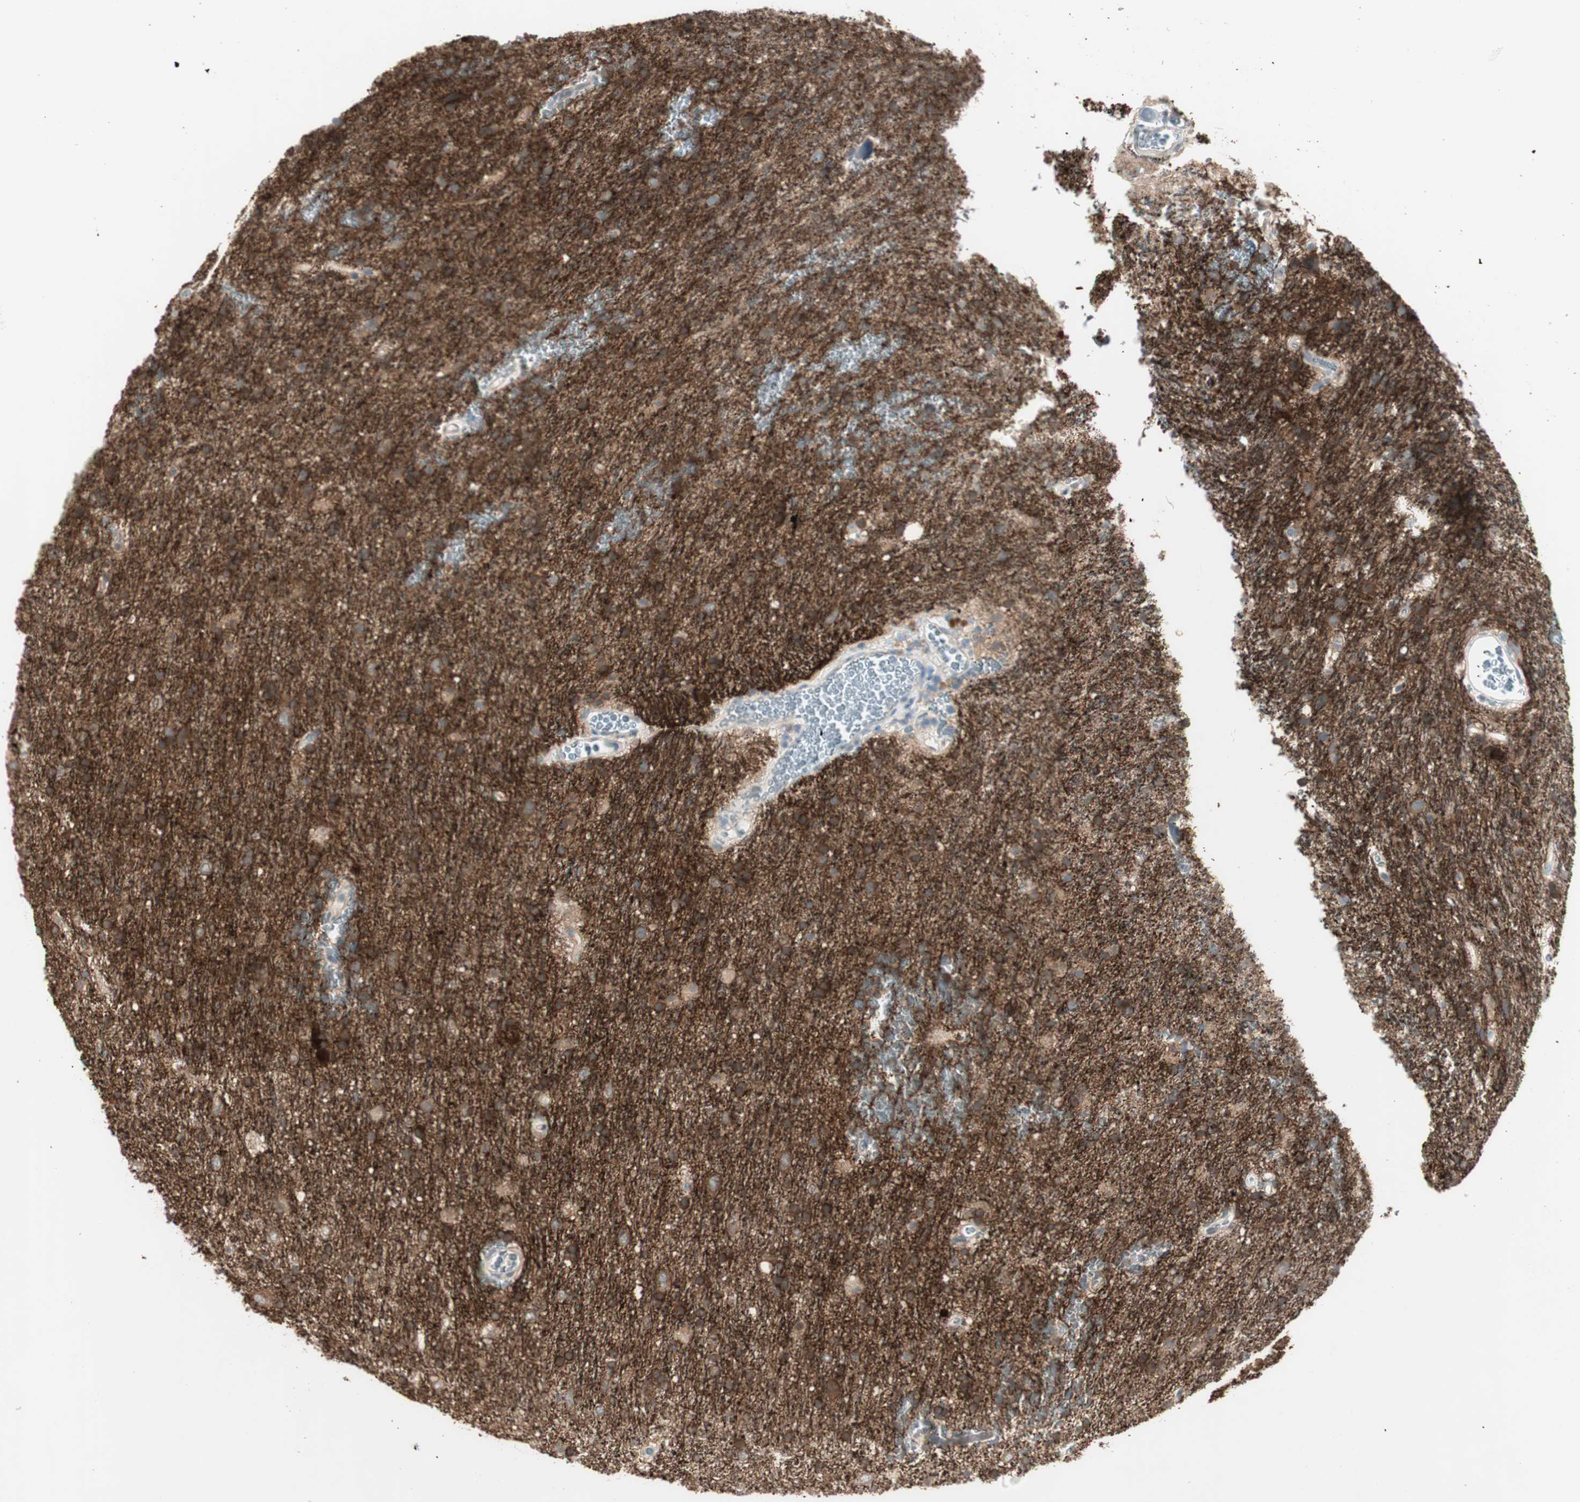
{"staining": {"intensity": "weak", "quantity": ">75%", "location": "cytoplasmic/membranous"}, "tissue": "glioma", "cell_type": "Tumor cells", "image_type": "cancer", "snomed": [{"axis": "morphology", "description": "Glioma, malignant, Low grade"}, {"axis": "topography", "description": "Brain"}], "caption": "IHC image of neoplastic tissue: human glioma stained using immunohistochemistry demonstrates low levels of weak protein expression localized specifically in the cytoplasmic/membranous of tumor cells, appearing as a cytoplasmic/membranous brown color.", "gene": "MAPRE3", "patient": {"sex": "male", "age": 77}}